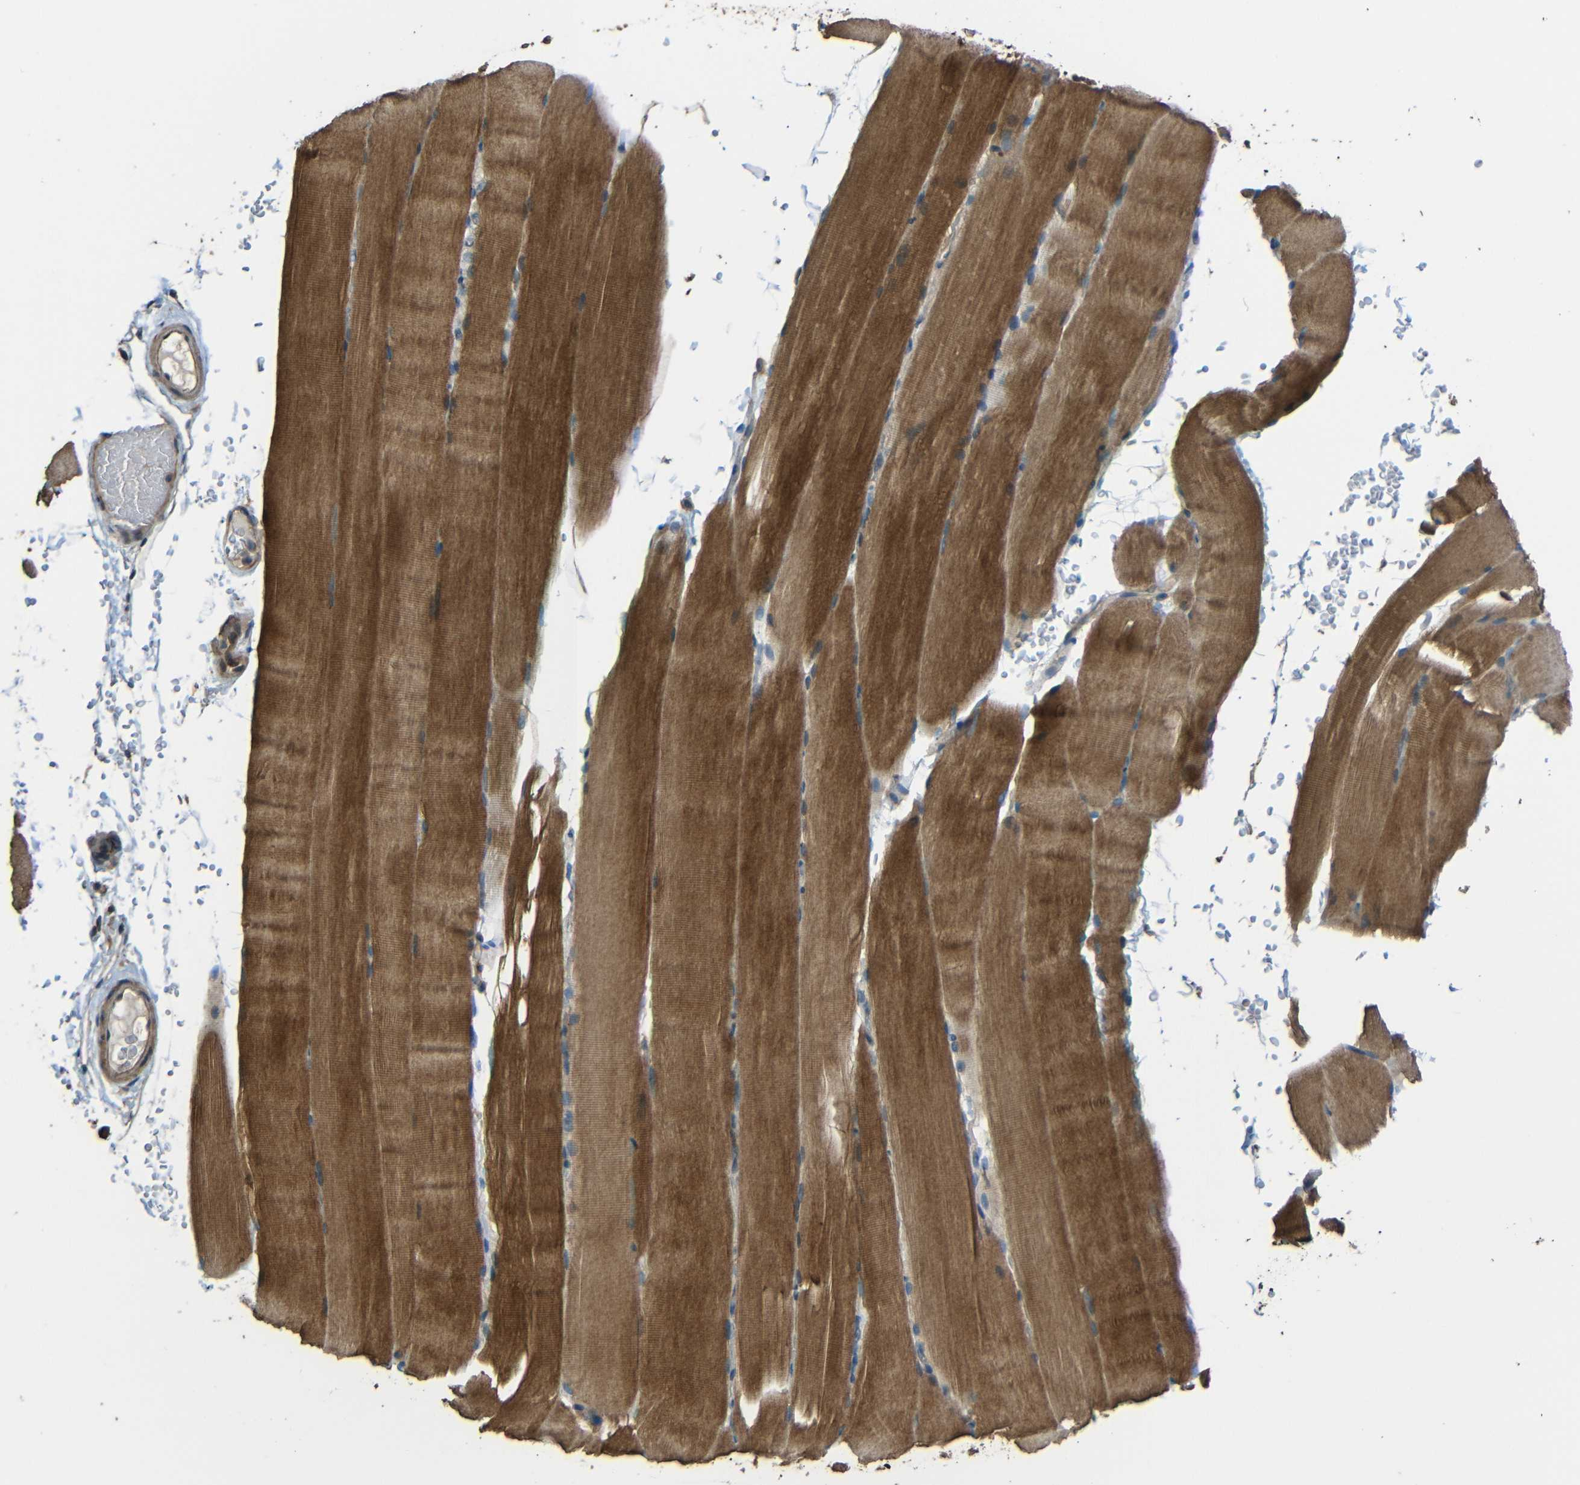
{"staining": {"intensity": "strong", "quantity": "25%-75%", "location": "cytoplasmic/membranous"}, "tissue": "skeletal muscle", "cell_type": "Myocytes", "image_type": "normal", "snomed": [{"axis": "morphology", "description": "Normal tissue, NOS"}, {"axis": "topography", "description": "Skeletal muscle"}, {"axis": "topography", "description": "Parathyroid gland"}], "caption": "Myocytes demonstrate strong cytoplasmic/membranous expression in approximately 25%-75% of cells in benign skeletal muscle. Ihc stains the protein in brown and the nuclei are stained blue.", "gene": "ACACA", "patient": {"sex": "female", "age": 37}}